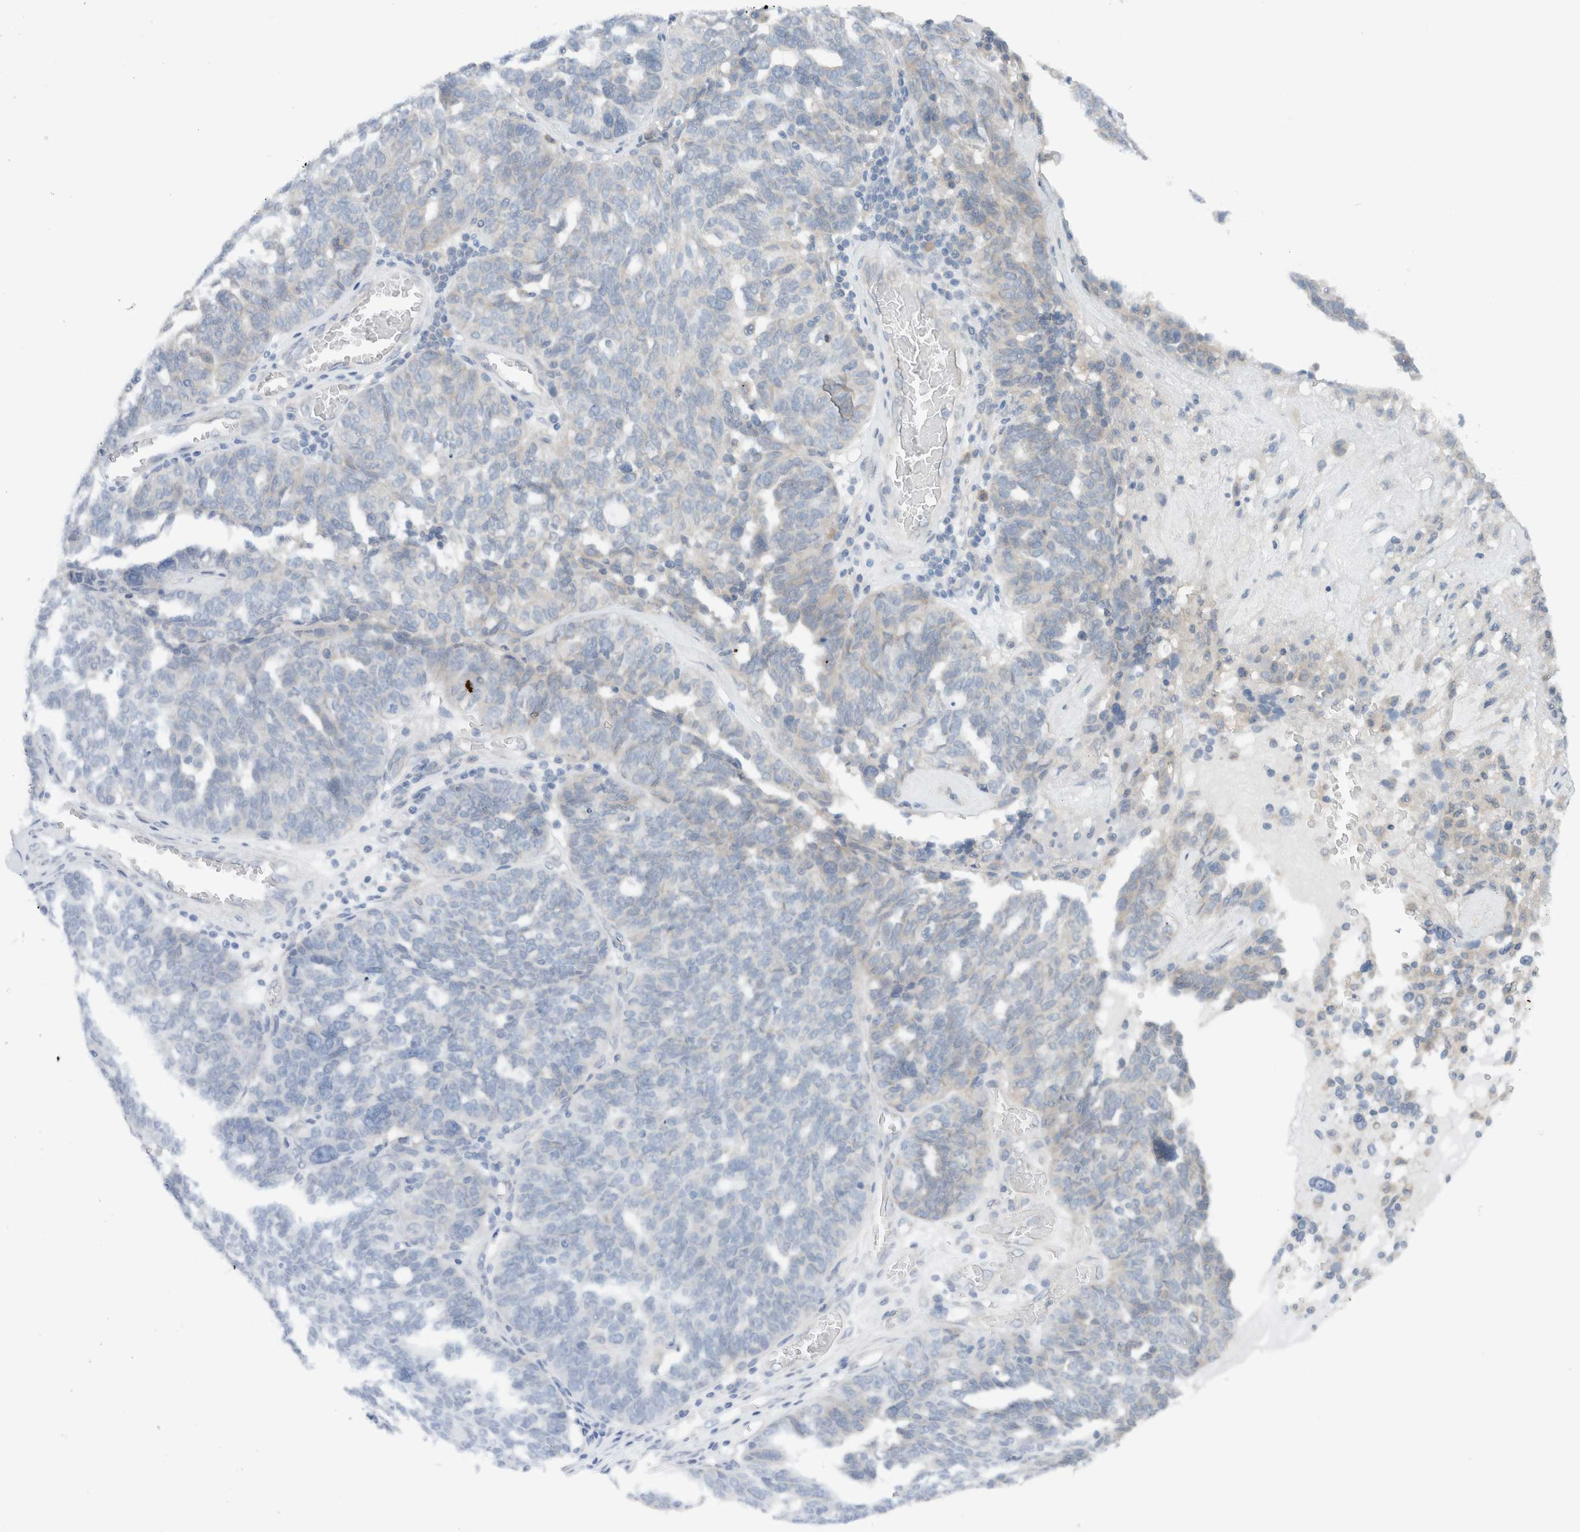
{"staining": {"intensity": "weak", "quantity": "<25%", "location": "cytoplasmic/membranous"}, "tissue": "ovarian cancer", "cell_type": "Tumor cells", "image_type": "cancer", "snomed": [{"axis": "morphology", "description": "Cystadenocarcinoma, serous, NOS"}, {"axis": "topography", "description": "Ovary"}], "caption": "This is an IHC image of serous cystadenocarcinoma (ovarian). There is no staining in tumor cells.", "gene": "ARFGEF2", "patient": {"sex": "female", "age": 59}}